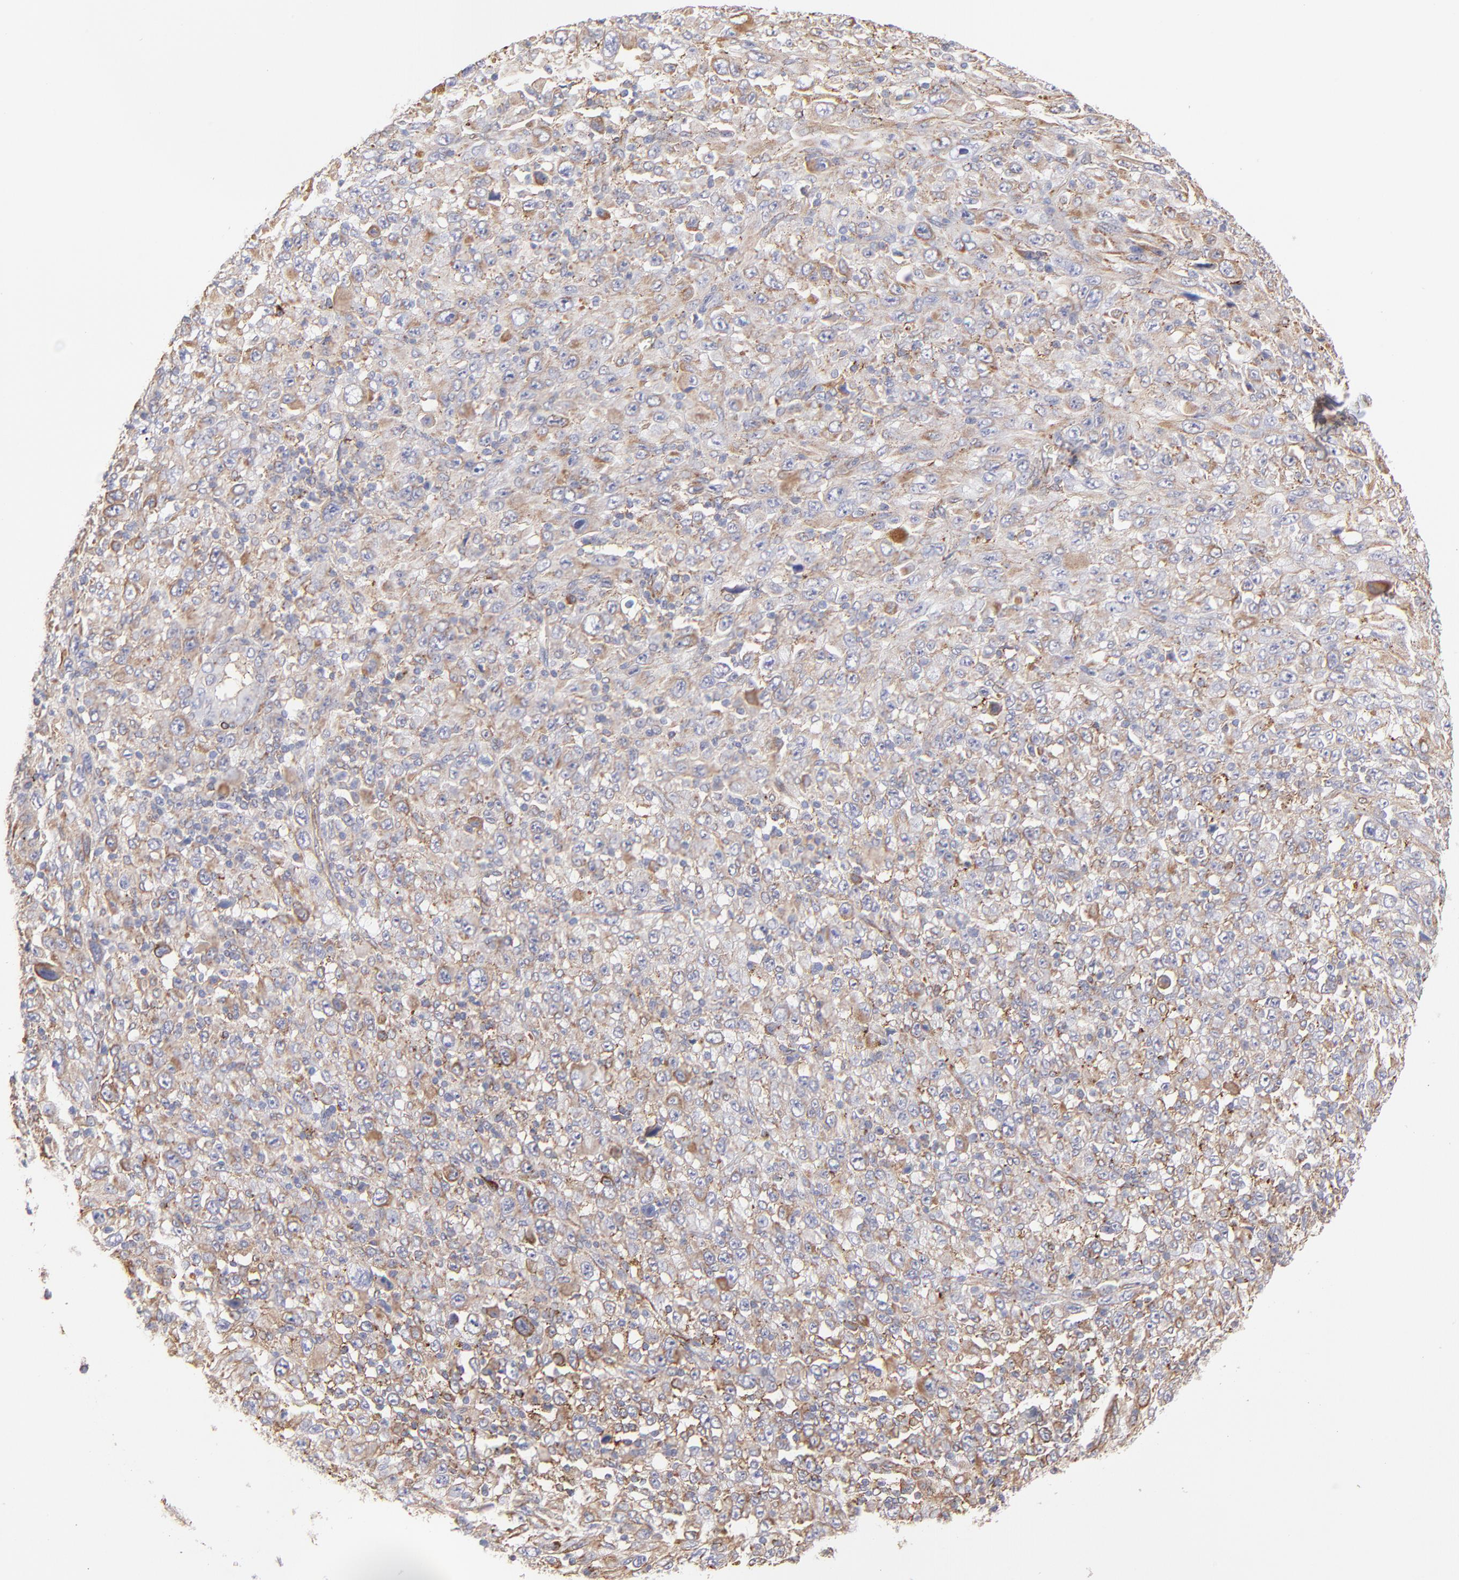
{"staining": {"intensity": "moderate", "quantity": ">75%", "location": "cytoplasmic/membranous"}, "tissue": "melanoma", "cell_type": "Tumor cells", "image_type": "cancer", "snomed": [{"axis": "morphology", "description": "Malignant melanoma, Metastatic site"}, {"axis": "topography", "description": "Skin"}], "caption": "Brown immunohistochemical staining in melanoma reveals moderate cytoplasmic/membranous positivity in about >75% of tumor cells.", "gene": "COX8C", "patient": {"sex": "female", "age": 56}}